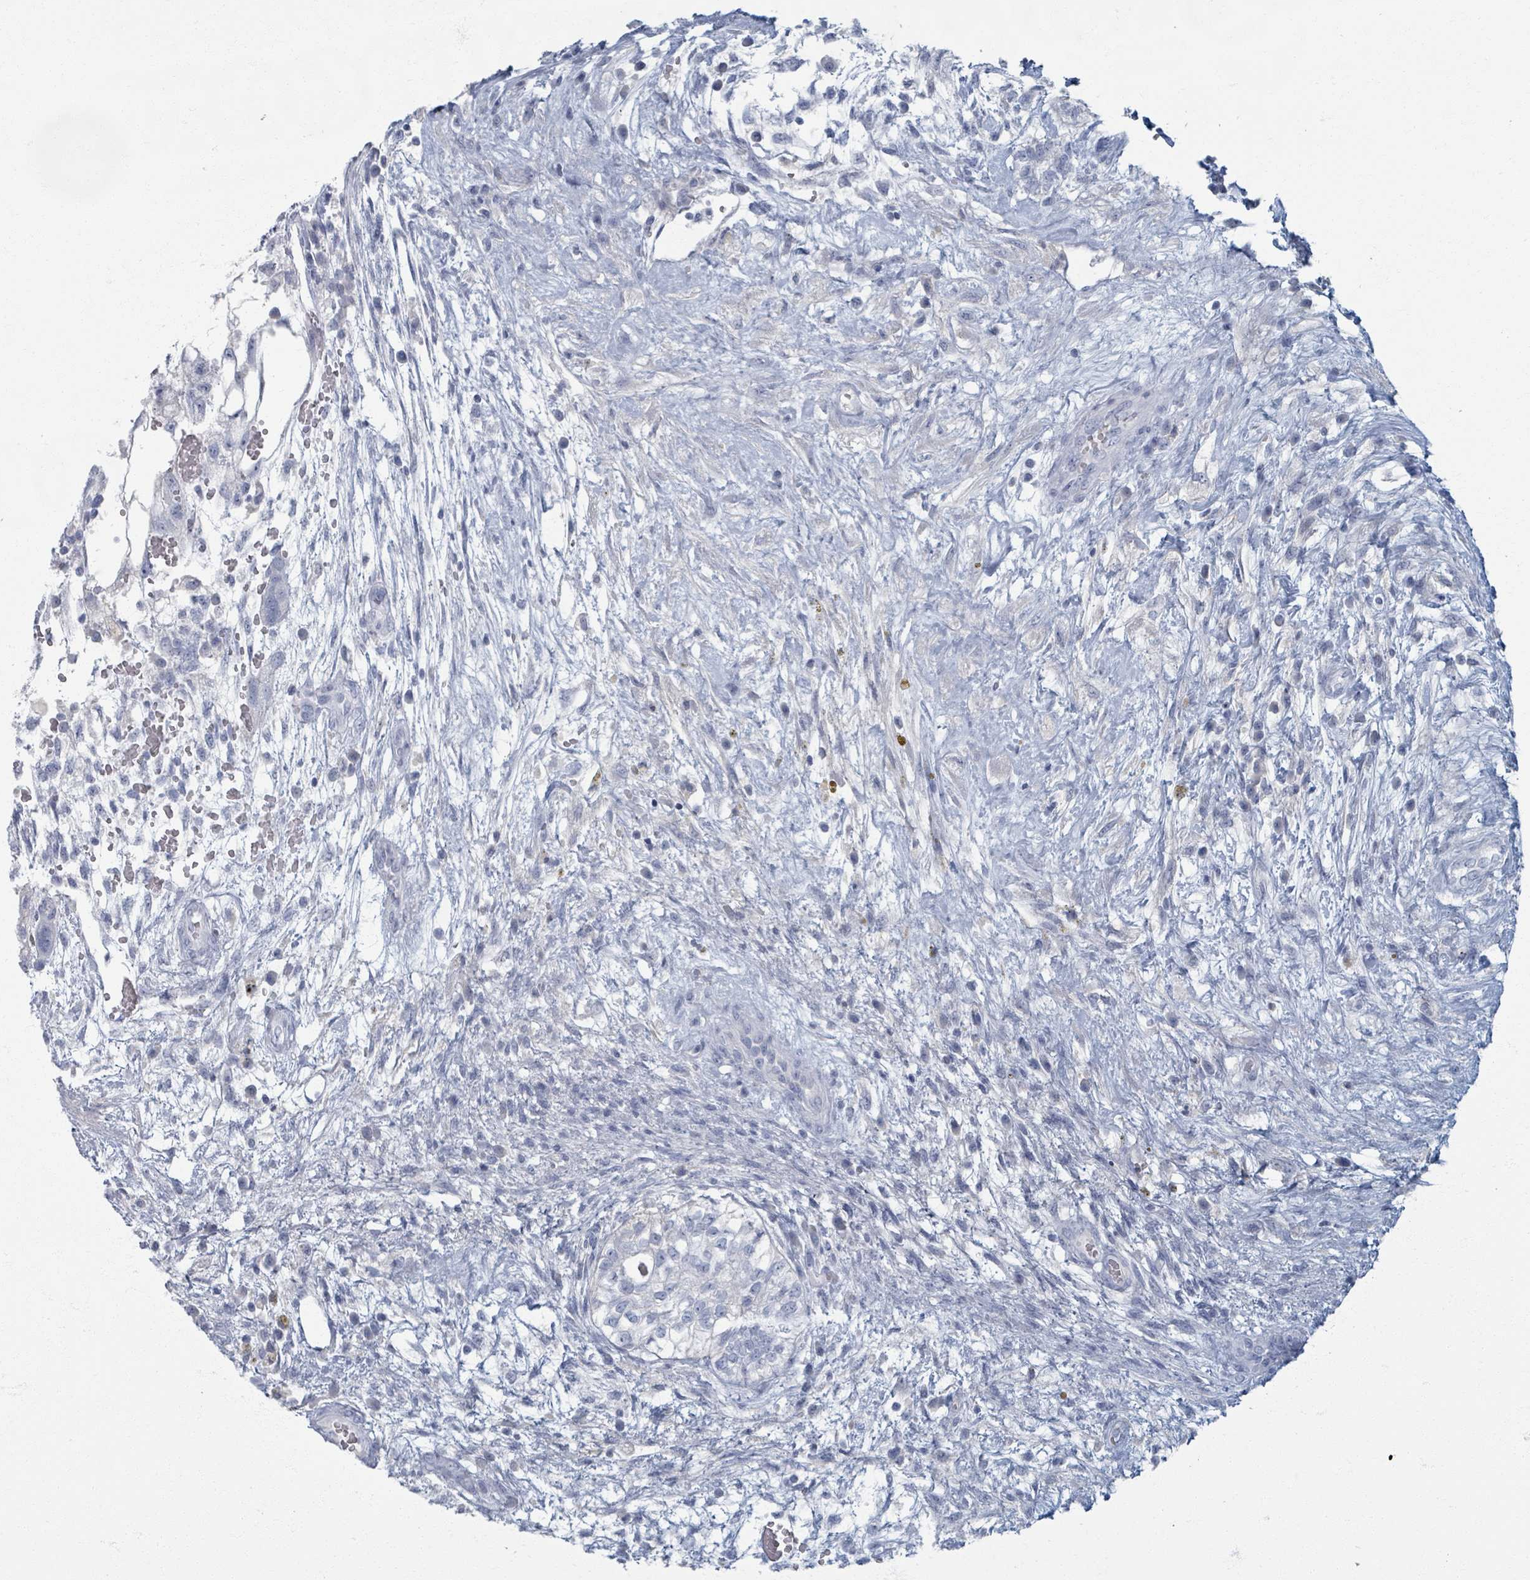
{"staining": {"intensity": "negative", "quantity": "none", "location": "none"}, "tissue": "testis cancer", "cell_type": "Tumor cells", "image_type": "cancer", "snomed": [{"axis": "morphology", "description": "Normal tissue, NOS"}, {"axis": "morphology", "description": "Carcinoma, Embryonal, NOS"}, {"axis": "topography", "description": "Testis"}], "caption": "Immunohistochemistry (IHC) of testis cancer (embryonal carcinoma) reveals no positivity in tumor cells. (Immunohistochemistry, brightfield microscopy, high magnification).", "gene": "TAS2R1", "patient": {"sex": "male", "age": 32}}